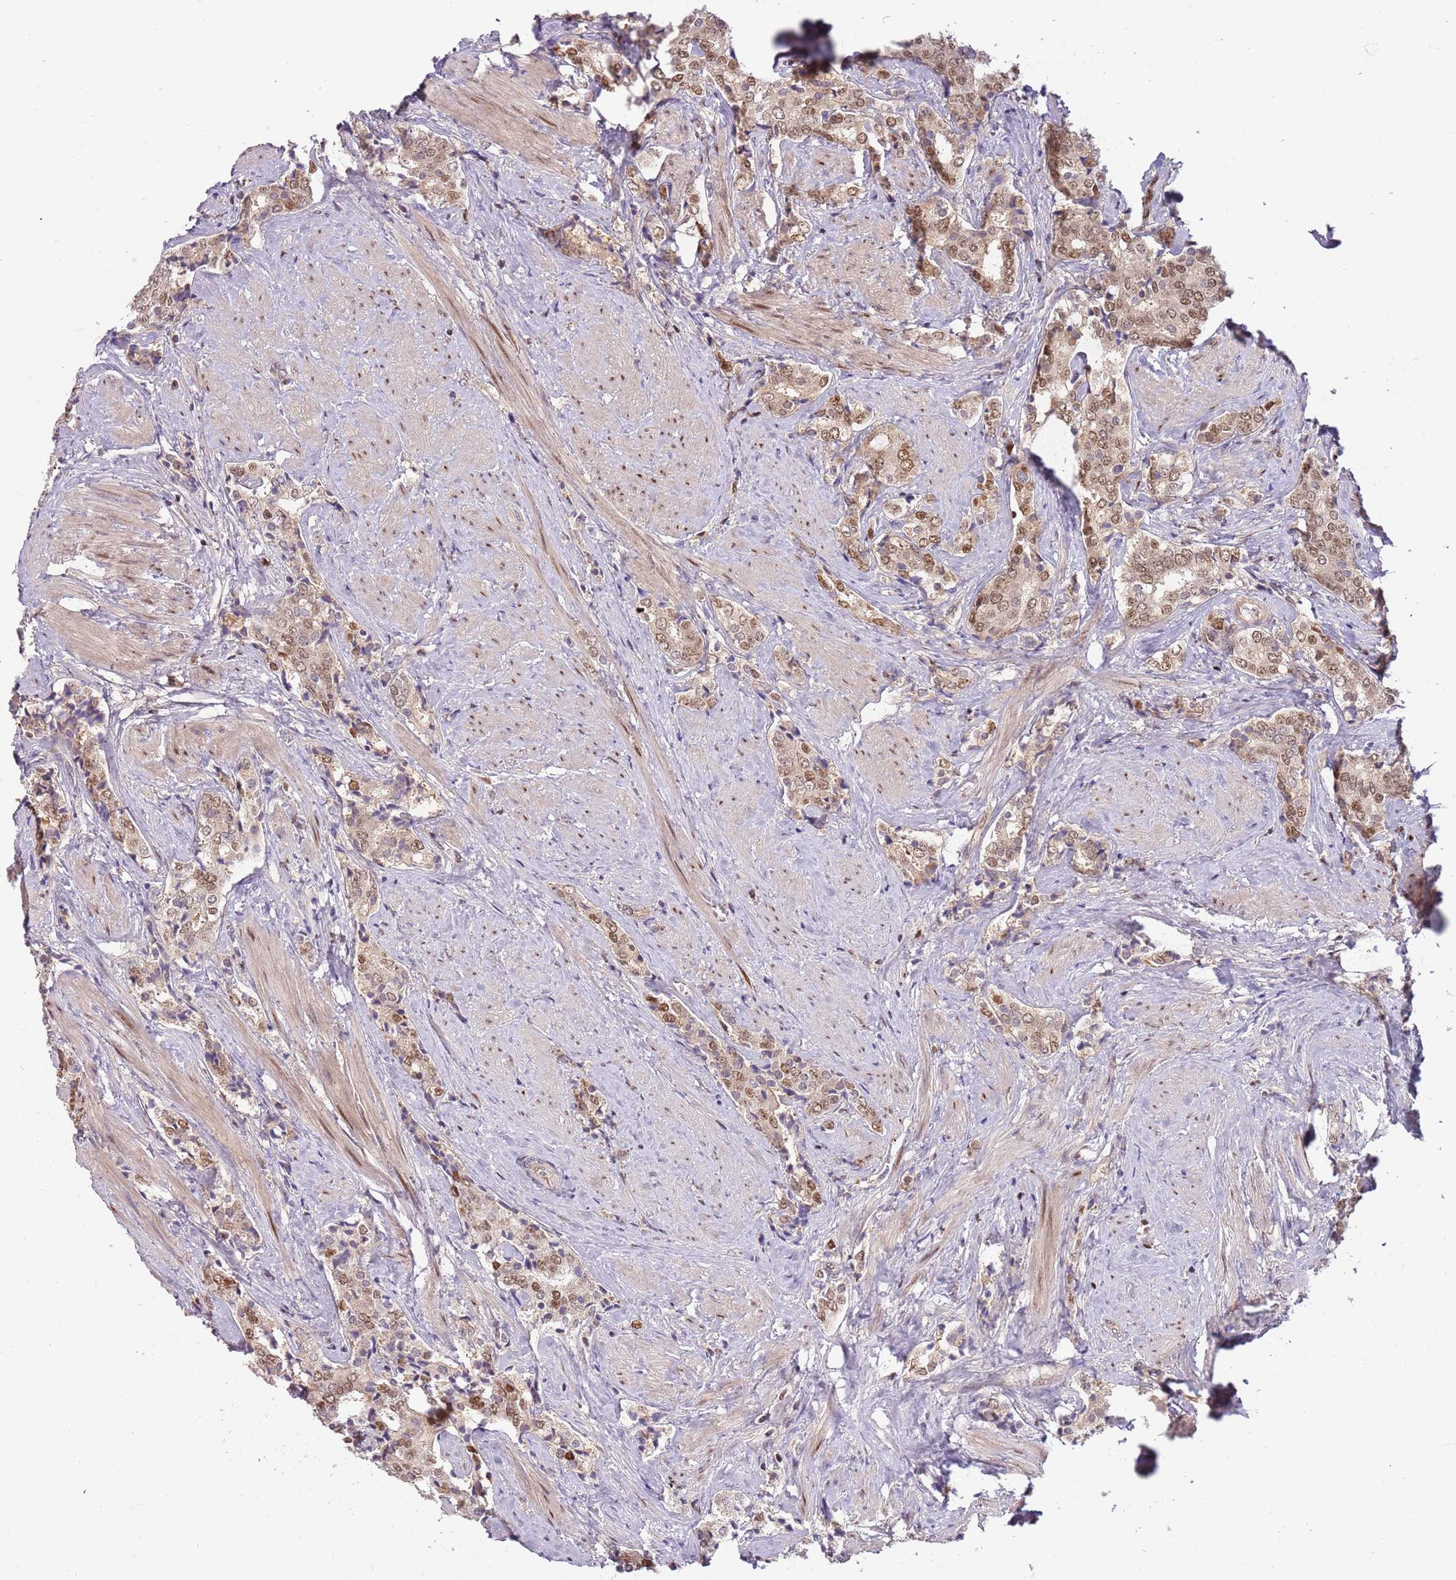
{"staining": {"intensity": "moderate", "quantity": "25%-75%", "location": "nuclear"}, "tissue": "prostate cancer", "cell_type": "Tumor cells", "image_type": "cancer", "snomed": [{"axis": "morphology", "description": "Adenocarcinoma, High grade"}, {"axis": "topography", "description": "Prostate"}], "caption": "Protein expression analysis of adenocarcinoma (high-grade) (prostate) demonstrates moderate nuclear staining in about 25%-75% of tumor cells. Nuclei are stained in blue.", "gene": "GSTO2", "patient": {"sex": "male", "age": 71}}